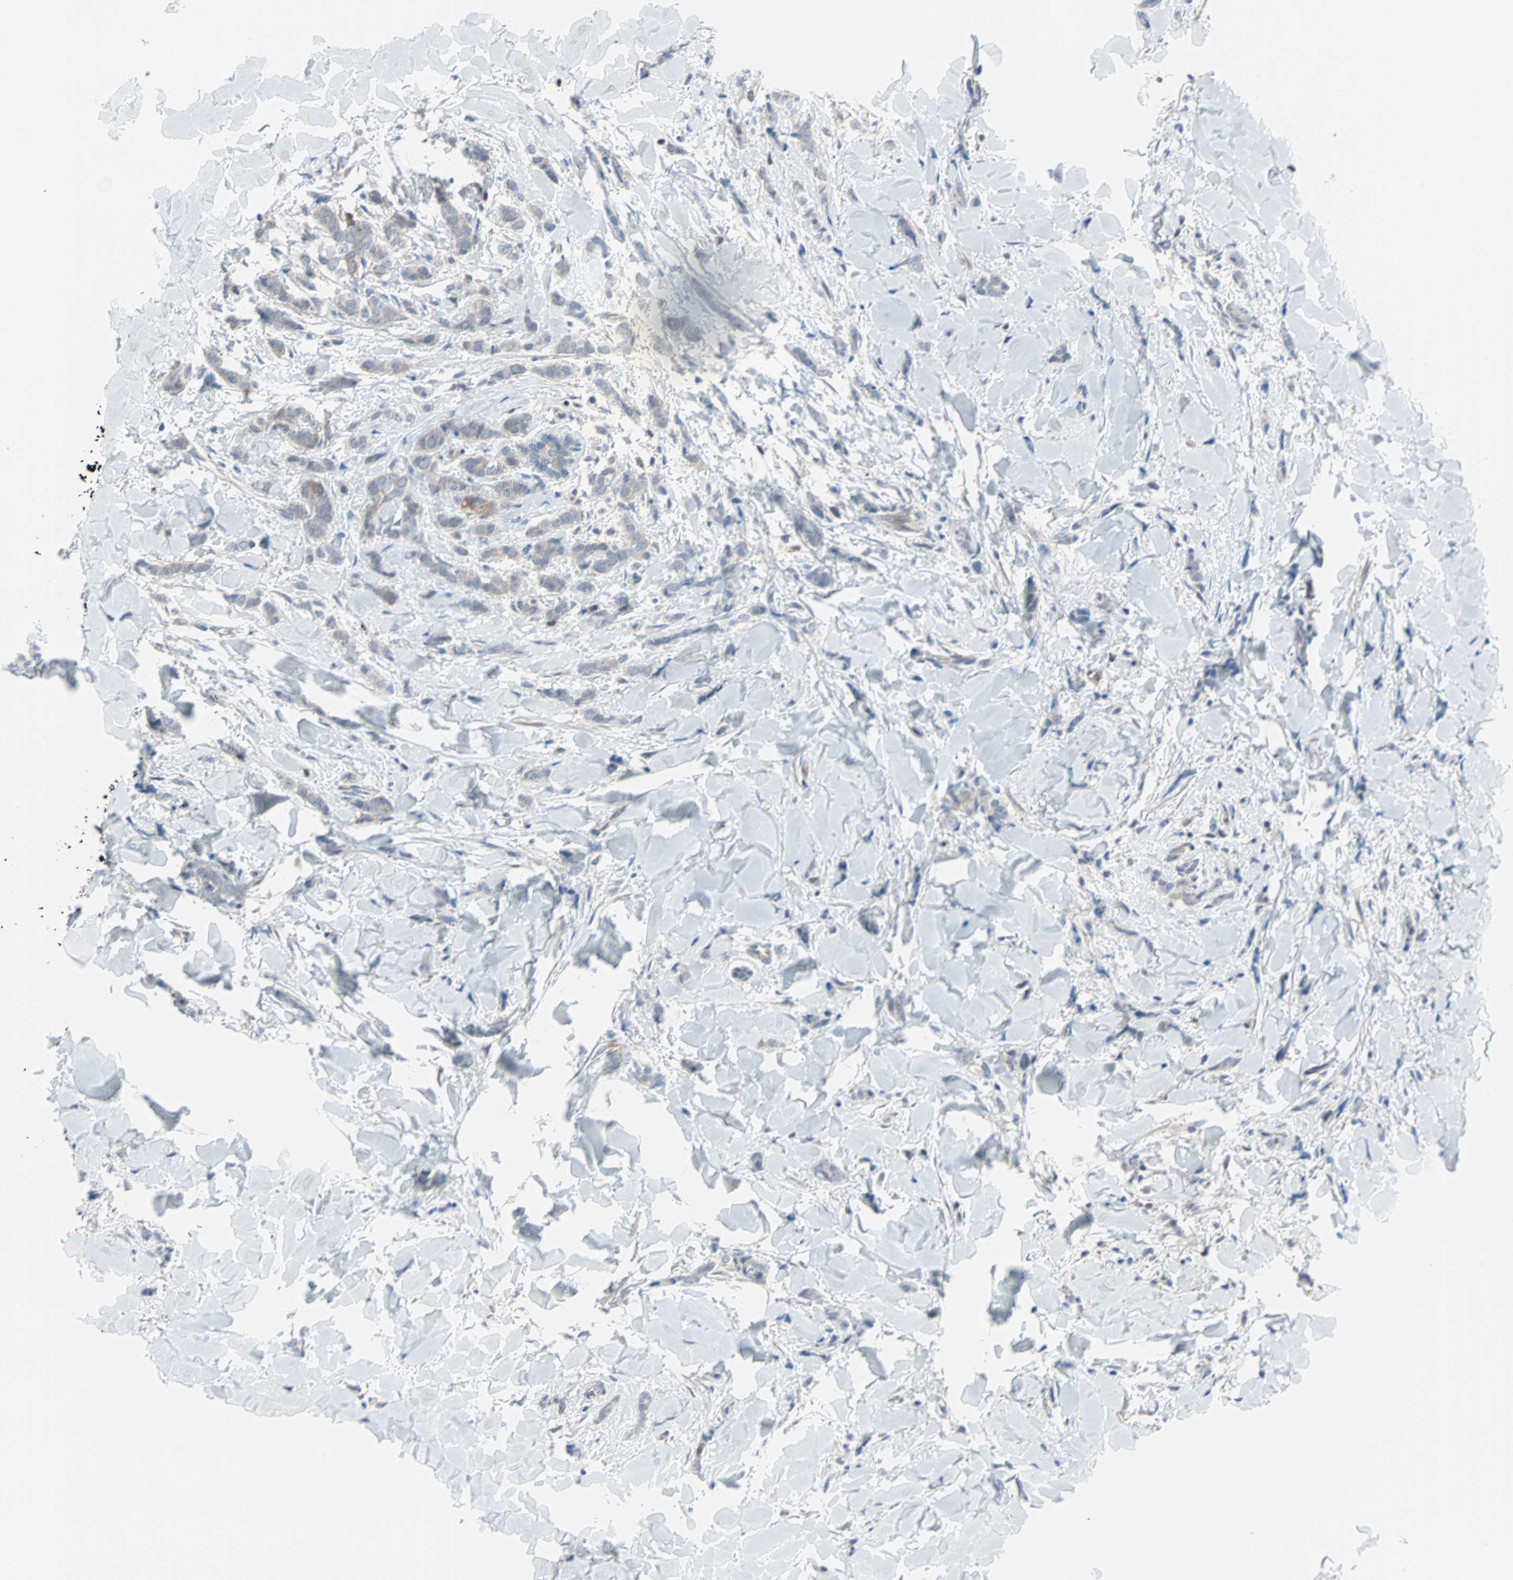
{"staining": {"intensity": "negative", "quantity": "none", "location": "none"}, "tissue": "breast cancer", "cell_type": "Tumor cells", "image_type": "cancer", "snomed": [{"axis": "morphology", "description": "Lobular carcinoma"}, {"axis": "topography", "description": "Skin"}, {"axis": "topography", "description": "Breast"}], "caption": "IHC photomicrograph of neoplastic tissue: breast cancer stained with DAB (3,3'-diaminobenzidine) exhibits no significant protein staining in tumor cells. The staining is performed using DAB brown chromogen with nuclei counter-stained in using hematoxylin.", "gene": "CASP3", "patient": {"sex": "female", "age": 46}}